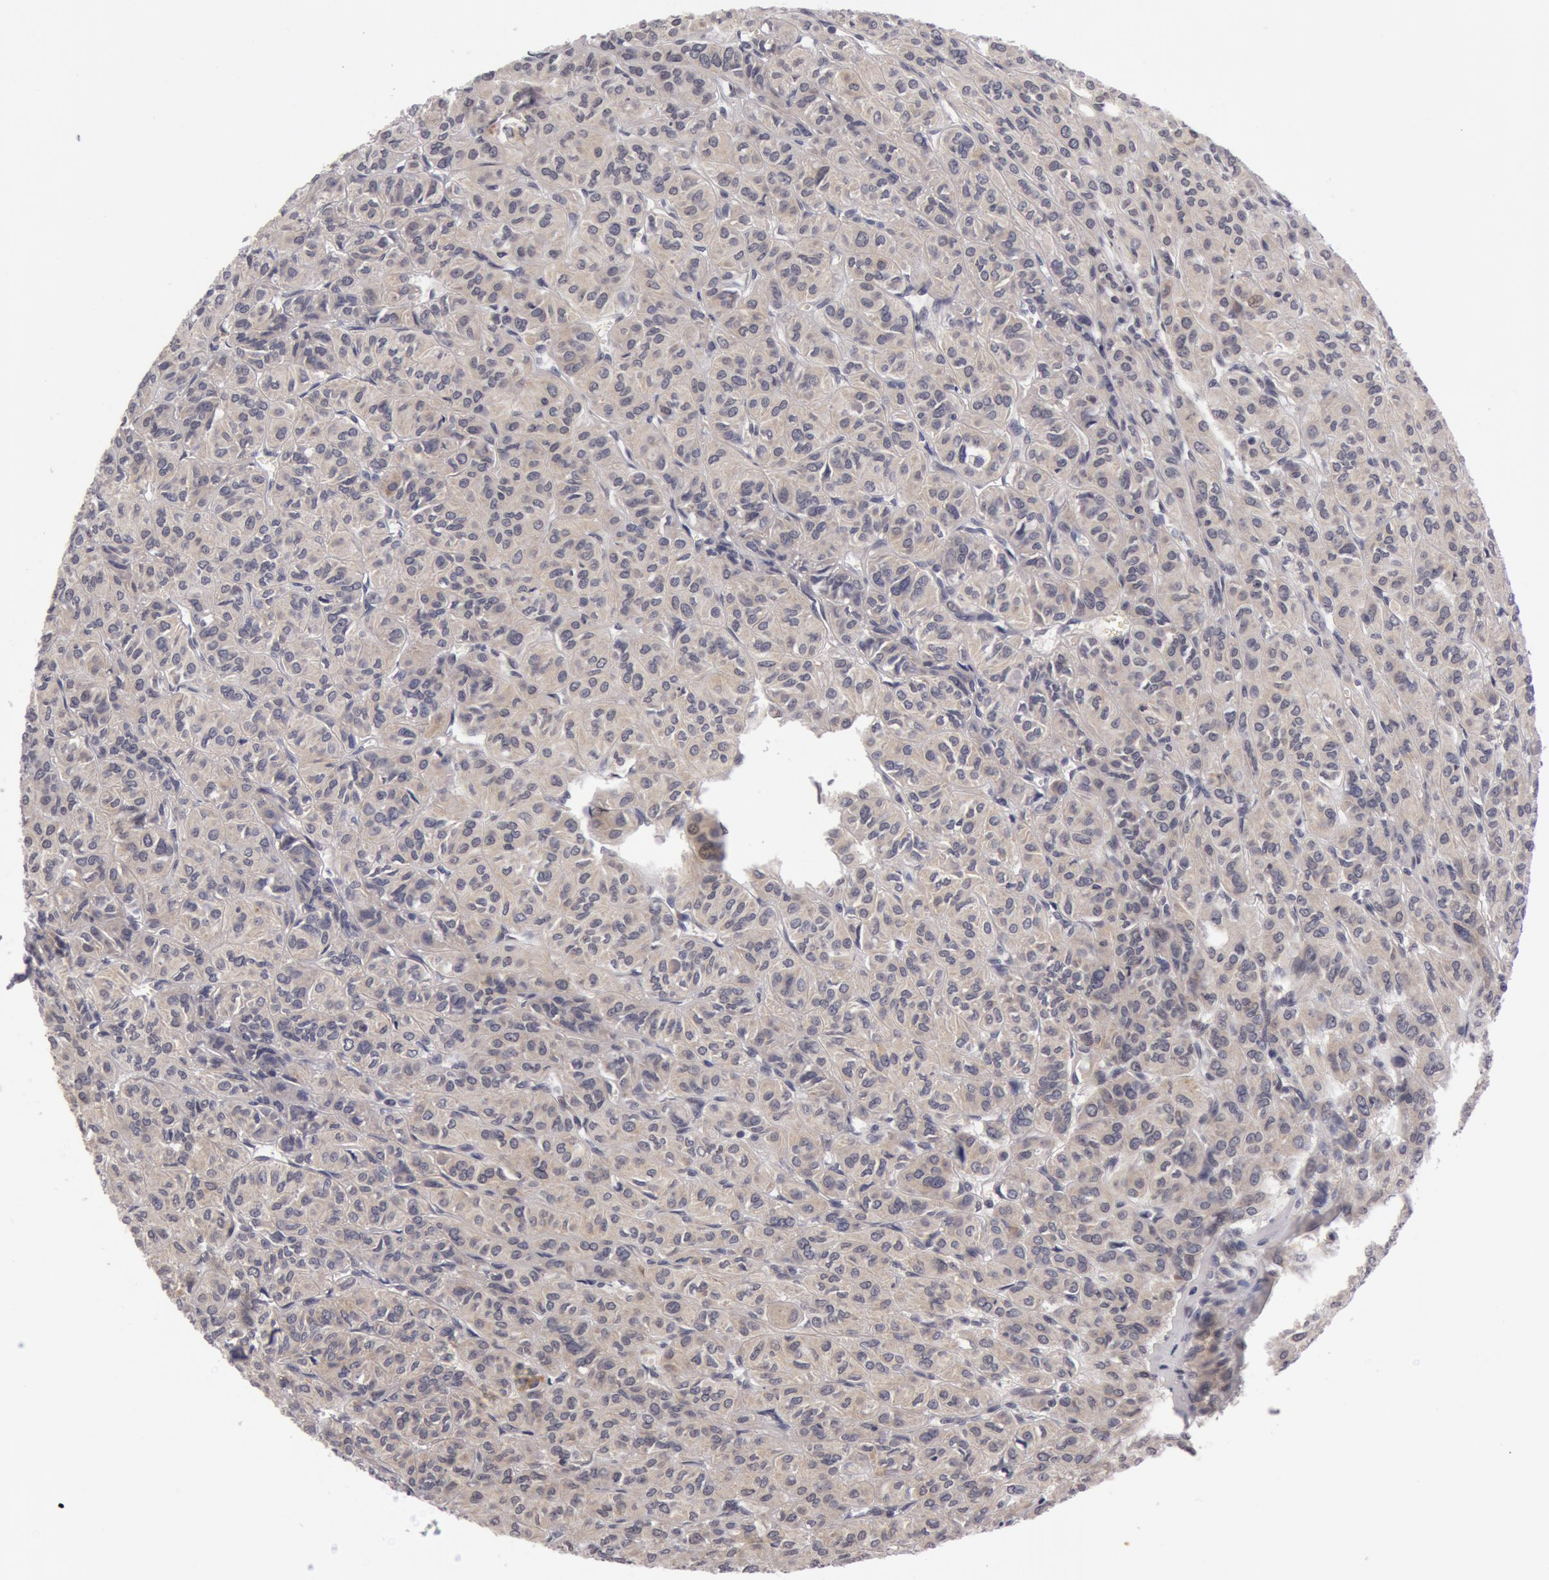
{"staining": {"intensity": "negative", "quantity": "none", "location": "none"}, "tissue": "thyroid cancer", "cell_type": "Tumor cells", "image_type": "cancer", "snomed": [{"axis": "morphology", "description": "Follicular adenoma carcinoma, NOS"}, {"axis": "topography", "description": "Thyroid gland"}], "caption": "The micrograph shows no staining of tumor cells in thyroid cancer (follicular adenoma carcinoma).", "gene": "SYTL4", "patient": {"sex": "female", "age": 71}}